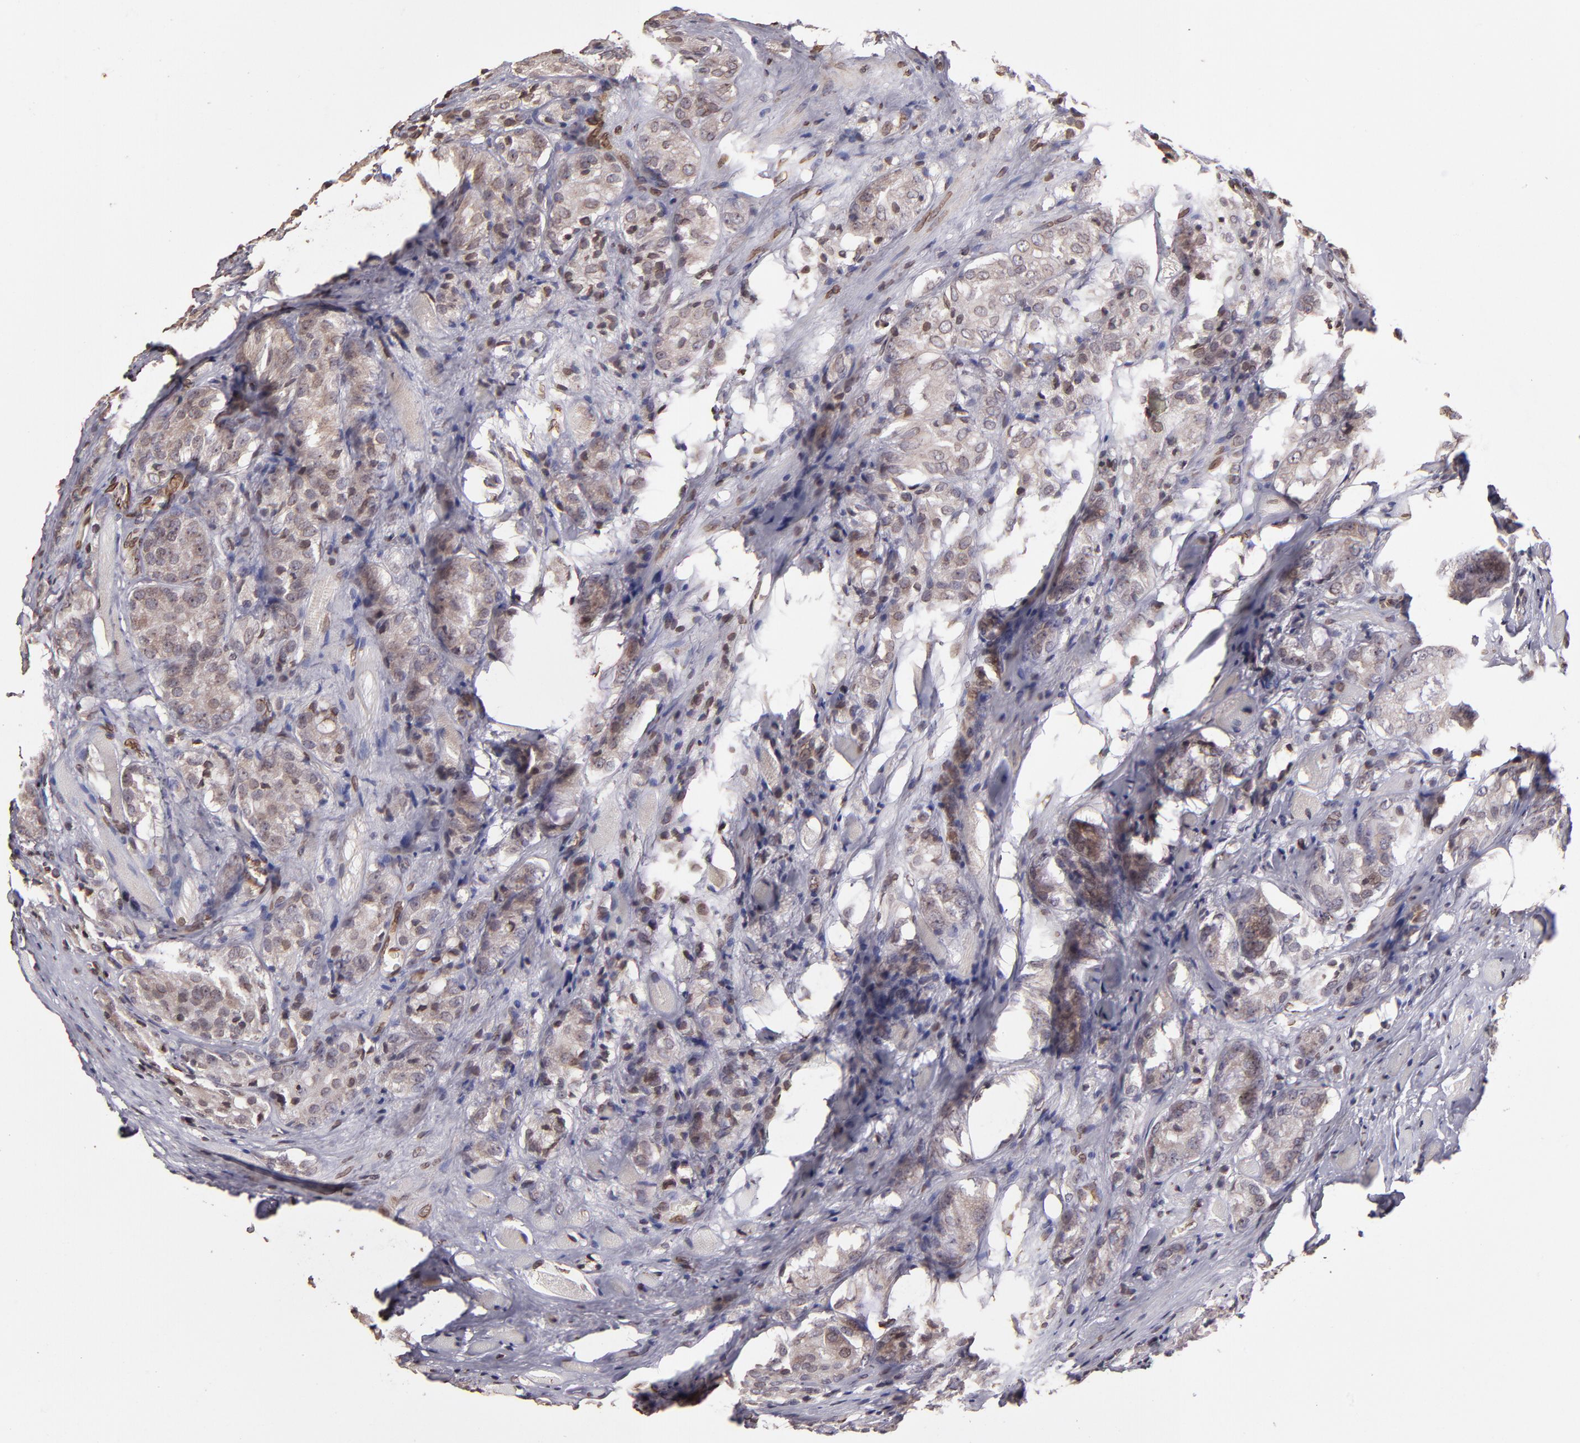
{"staining": {"intensity": "weak", "quantity": ">75%", "location": "cytoplasmic/membranous"}, "tissue": "prostate cancer", "cell_type": "Tumor cells", "image_type": "cancer", "snomed": [{"axis": "morphology", "description": "Adenocarcinoma, Medium grade"}, {"axis": "topography", "description": "Prostate"}], "caption": "A photomicrograph of human adenocarcinoma (medium-grade) (prostate) stained for a protein shows weak cytoplasmic/membranous brown staining in tumor cells.", "gene": "PUM3", "patient": {"sex": "male", "age": 60}}